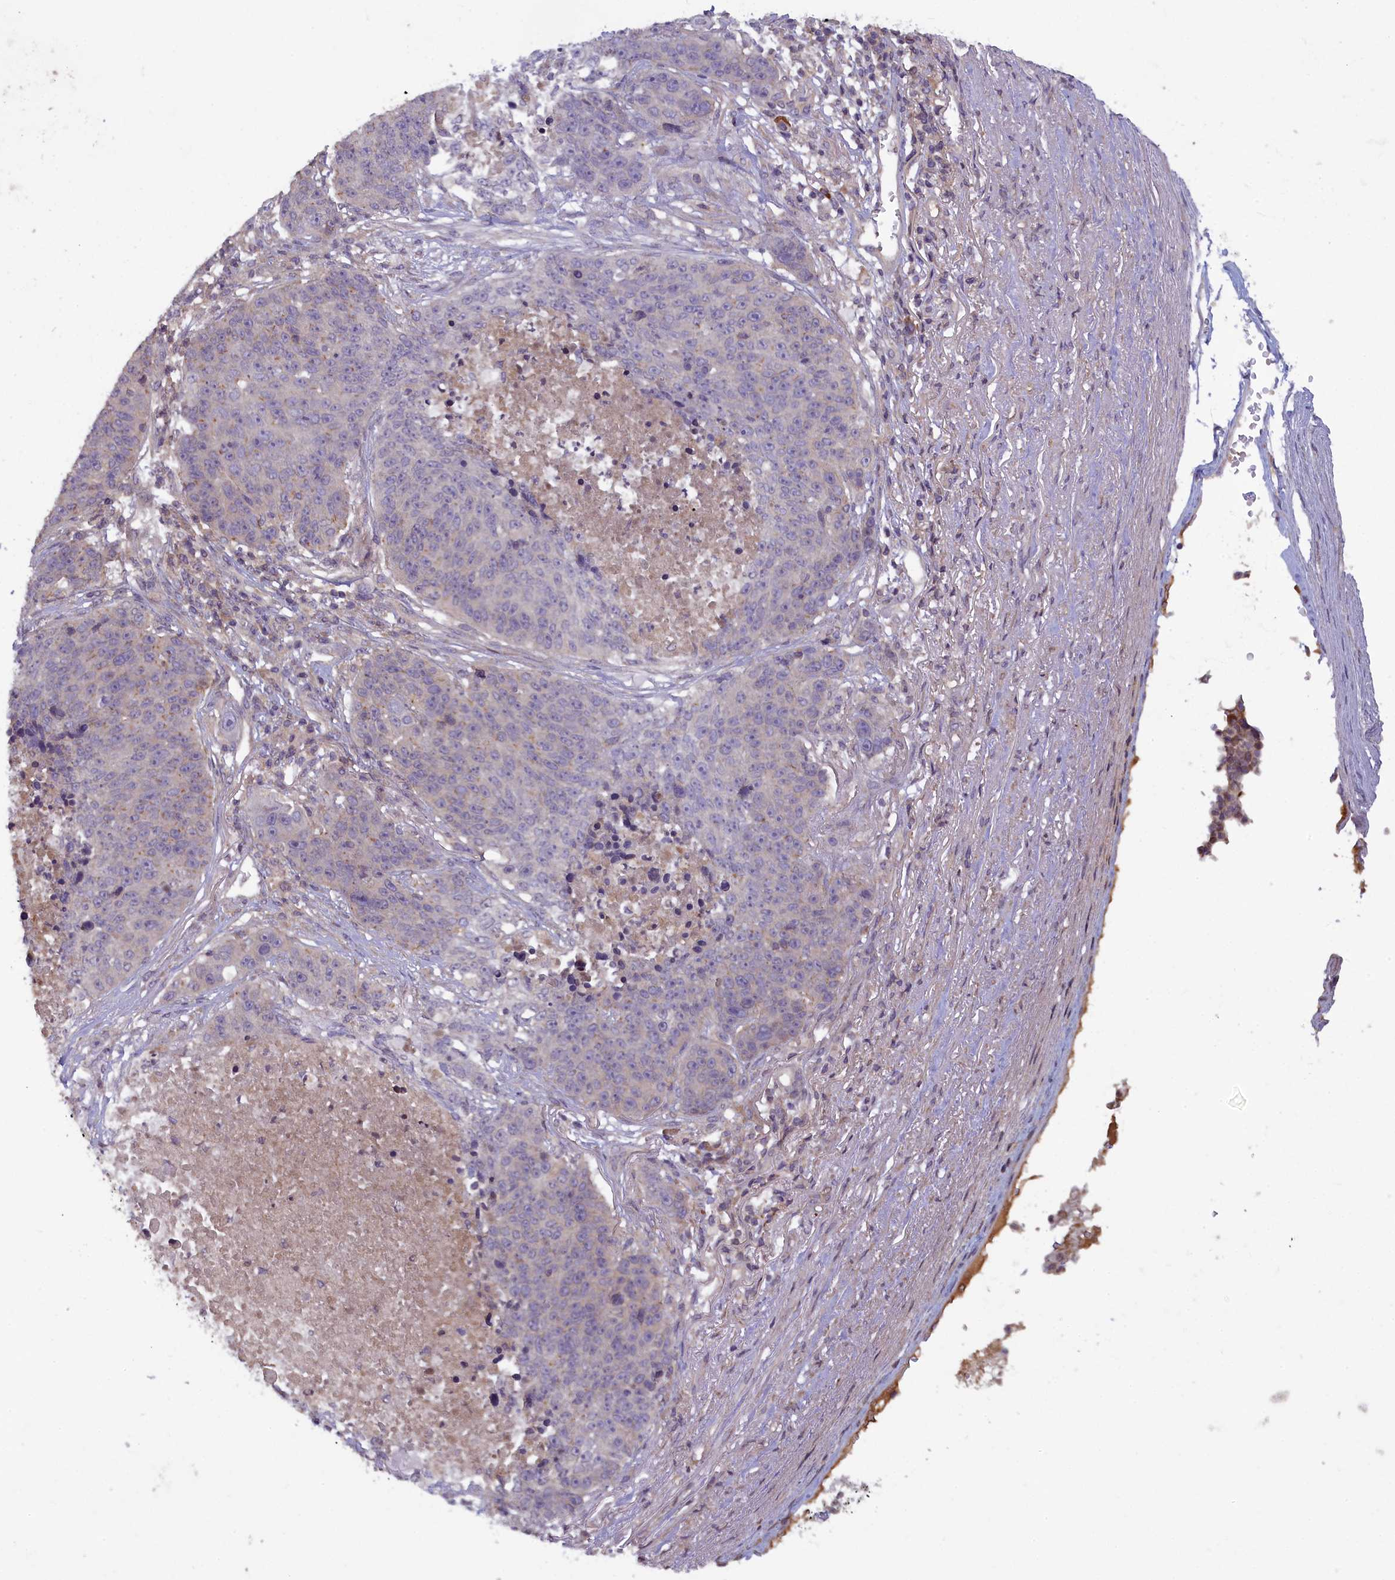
{"staining": {"intensity": "weak", "quantity": "<25%", "location": "cytoplasmic/membranous"}, "tissue": "lung cancer", "cell_type": "Tumor cells", "image_type": "cancer", "snomed": [{"axis": "morphology", "description": "Normal tissue, NOS"}, {"axis": "morphology", "description": "Squamous cell carcinoma, NOS"}, {"axis": "topography", "description": "Lymph node"}, {"axis": "topography", "description": "Lung"}], "caption": "Tumor cells show no significant positivity in squamous cell carcinoma (lung).", "gene": "NUDT6", "patient": {"sex": "male", "age": 66}}